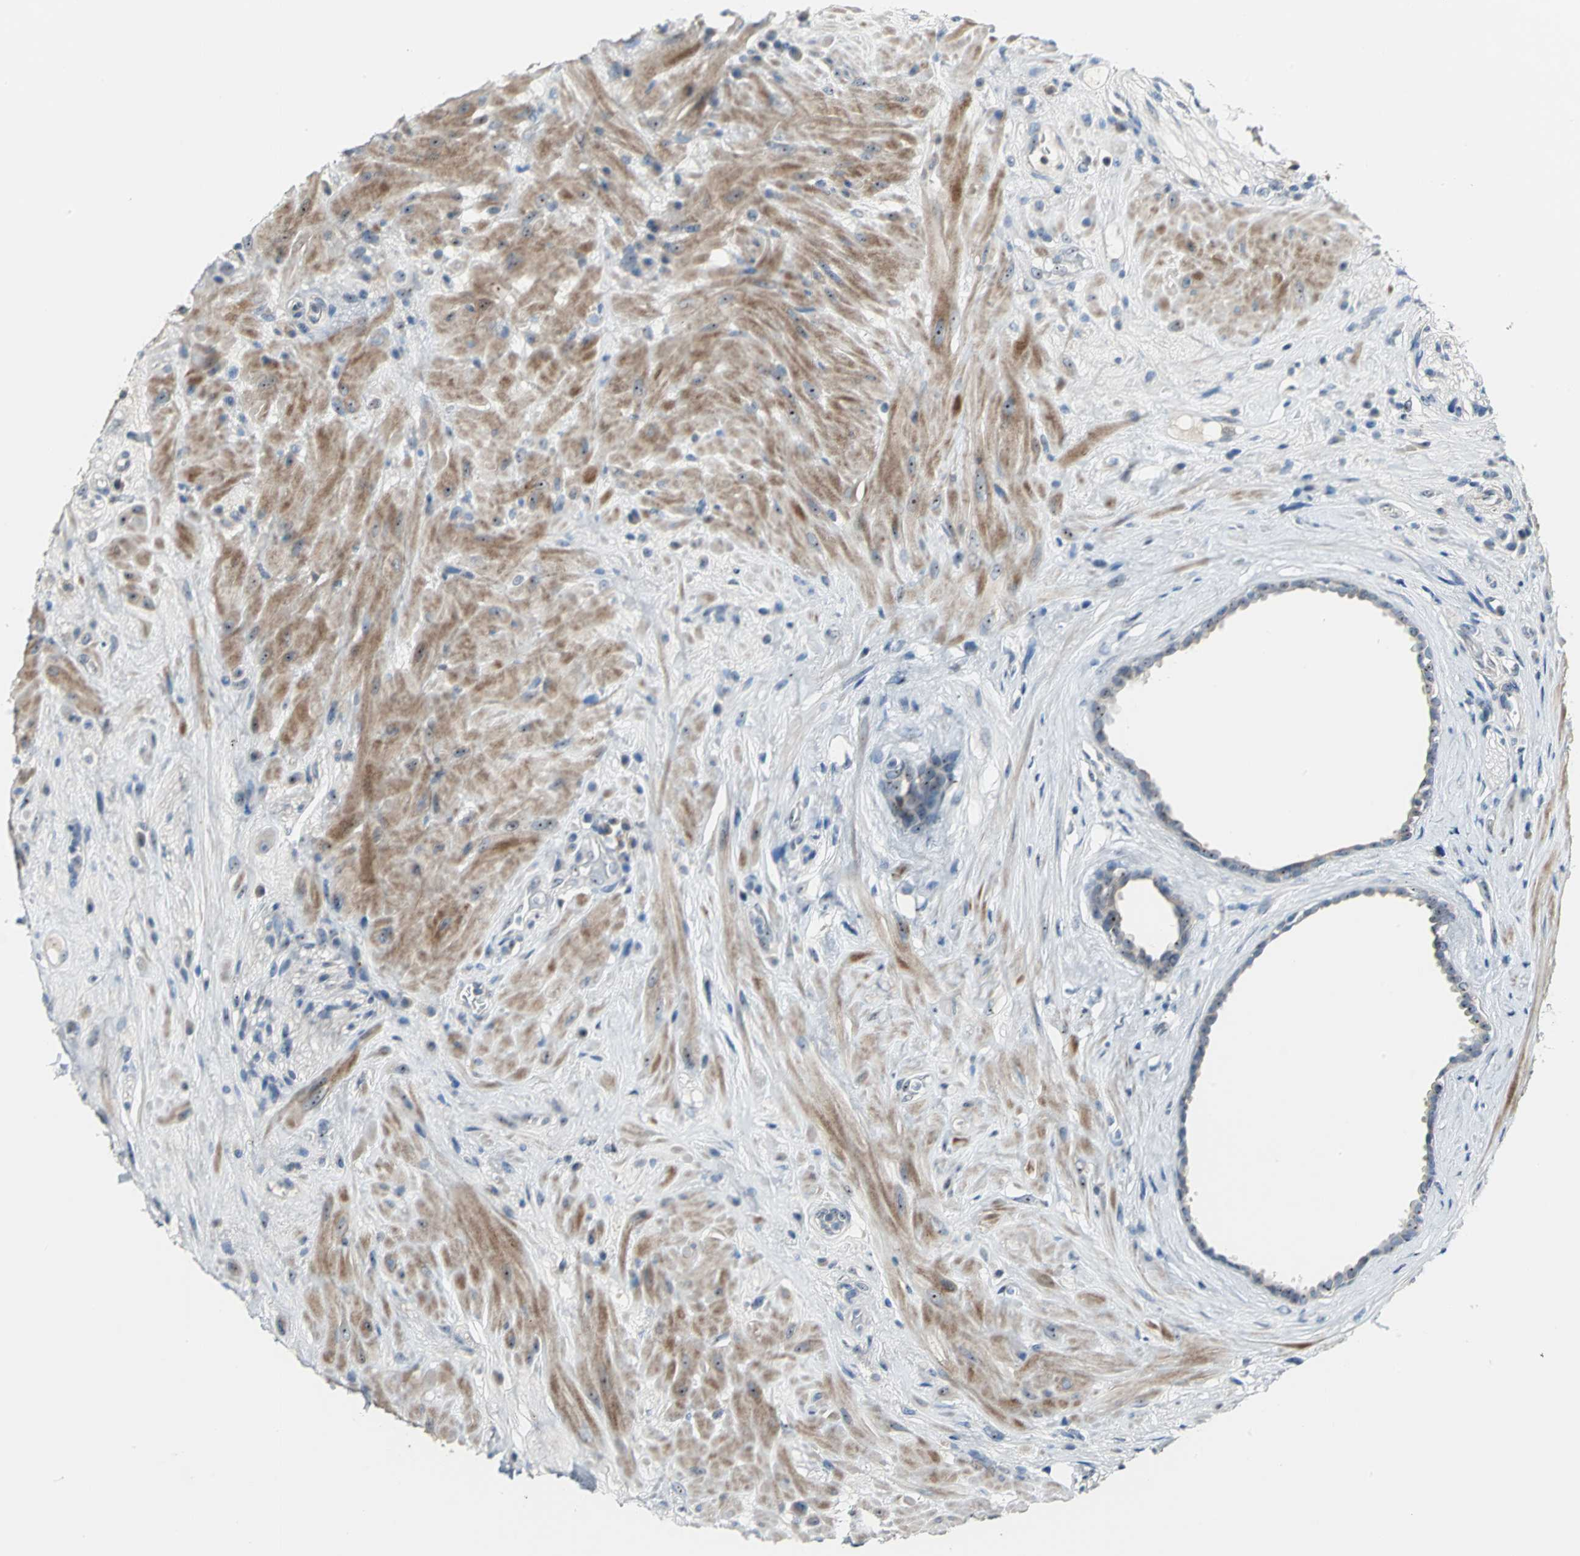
{"staining": {"intensity": "weak", "quantity": "25%-75%", "location": "nuclear"}, "tissue": "seminal vesicle", "cell_type": "Glandular cells", "image_type": "normal", "snomed": [{"axis": "morphology", "description": "Normal tissue, NOS"}, {"axis": "topography", "description": "Seminal veicle"}], "caption": "Glandular cells display low levels of weak nuclear positivity in about 25%-75% of cells in benign seminal vesicle. The protein is shown in brown color, while the nuclei are stained blue.", "gene": "MYBBP1A", "patient": {"sex": "male", "age": 61}}